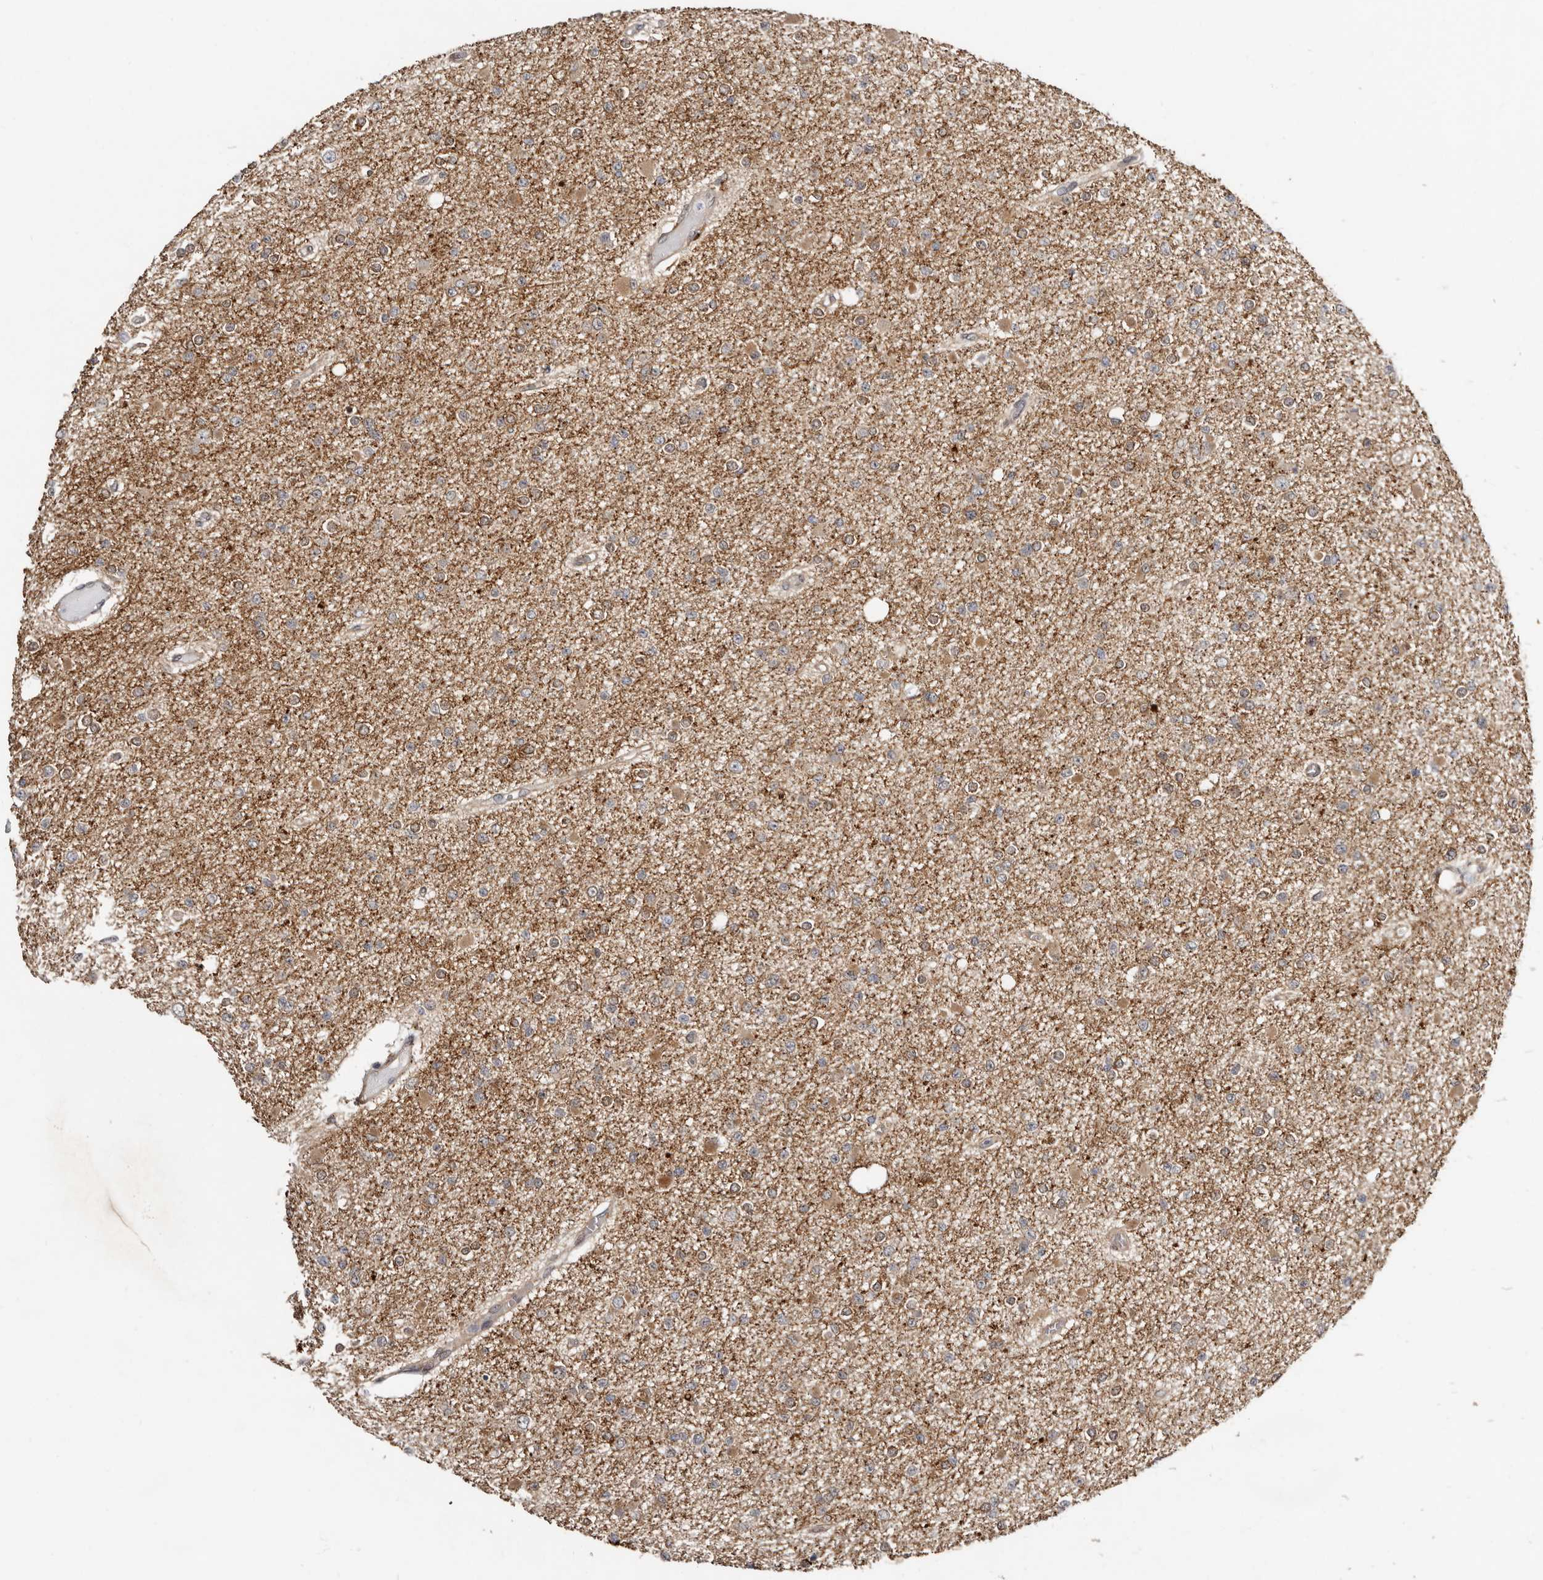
{"staining": {"intensity": "weak", "quantity": ">75%", "location": "cytoplasmic/membranous"}, "tissue": "glioma", "cell_type": "Tumor cells", "image_type": "cancer", "snomed": [{"axis": "morphology", "description": "Glioma, malignant, Low grade"}, {"axis": "topography", "description": "Brain"}], "caption": "The image shows immunohistochemical staining of glioma. There is weak cytoplasmic/membranous staining is identified in about >75% of tumor cells.", "gene": "SBDS", "patient": {"sex": "female", "age": 22}}